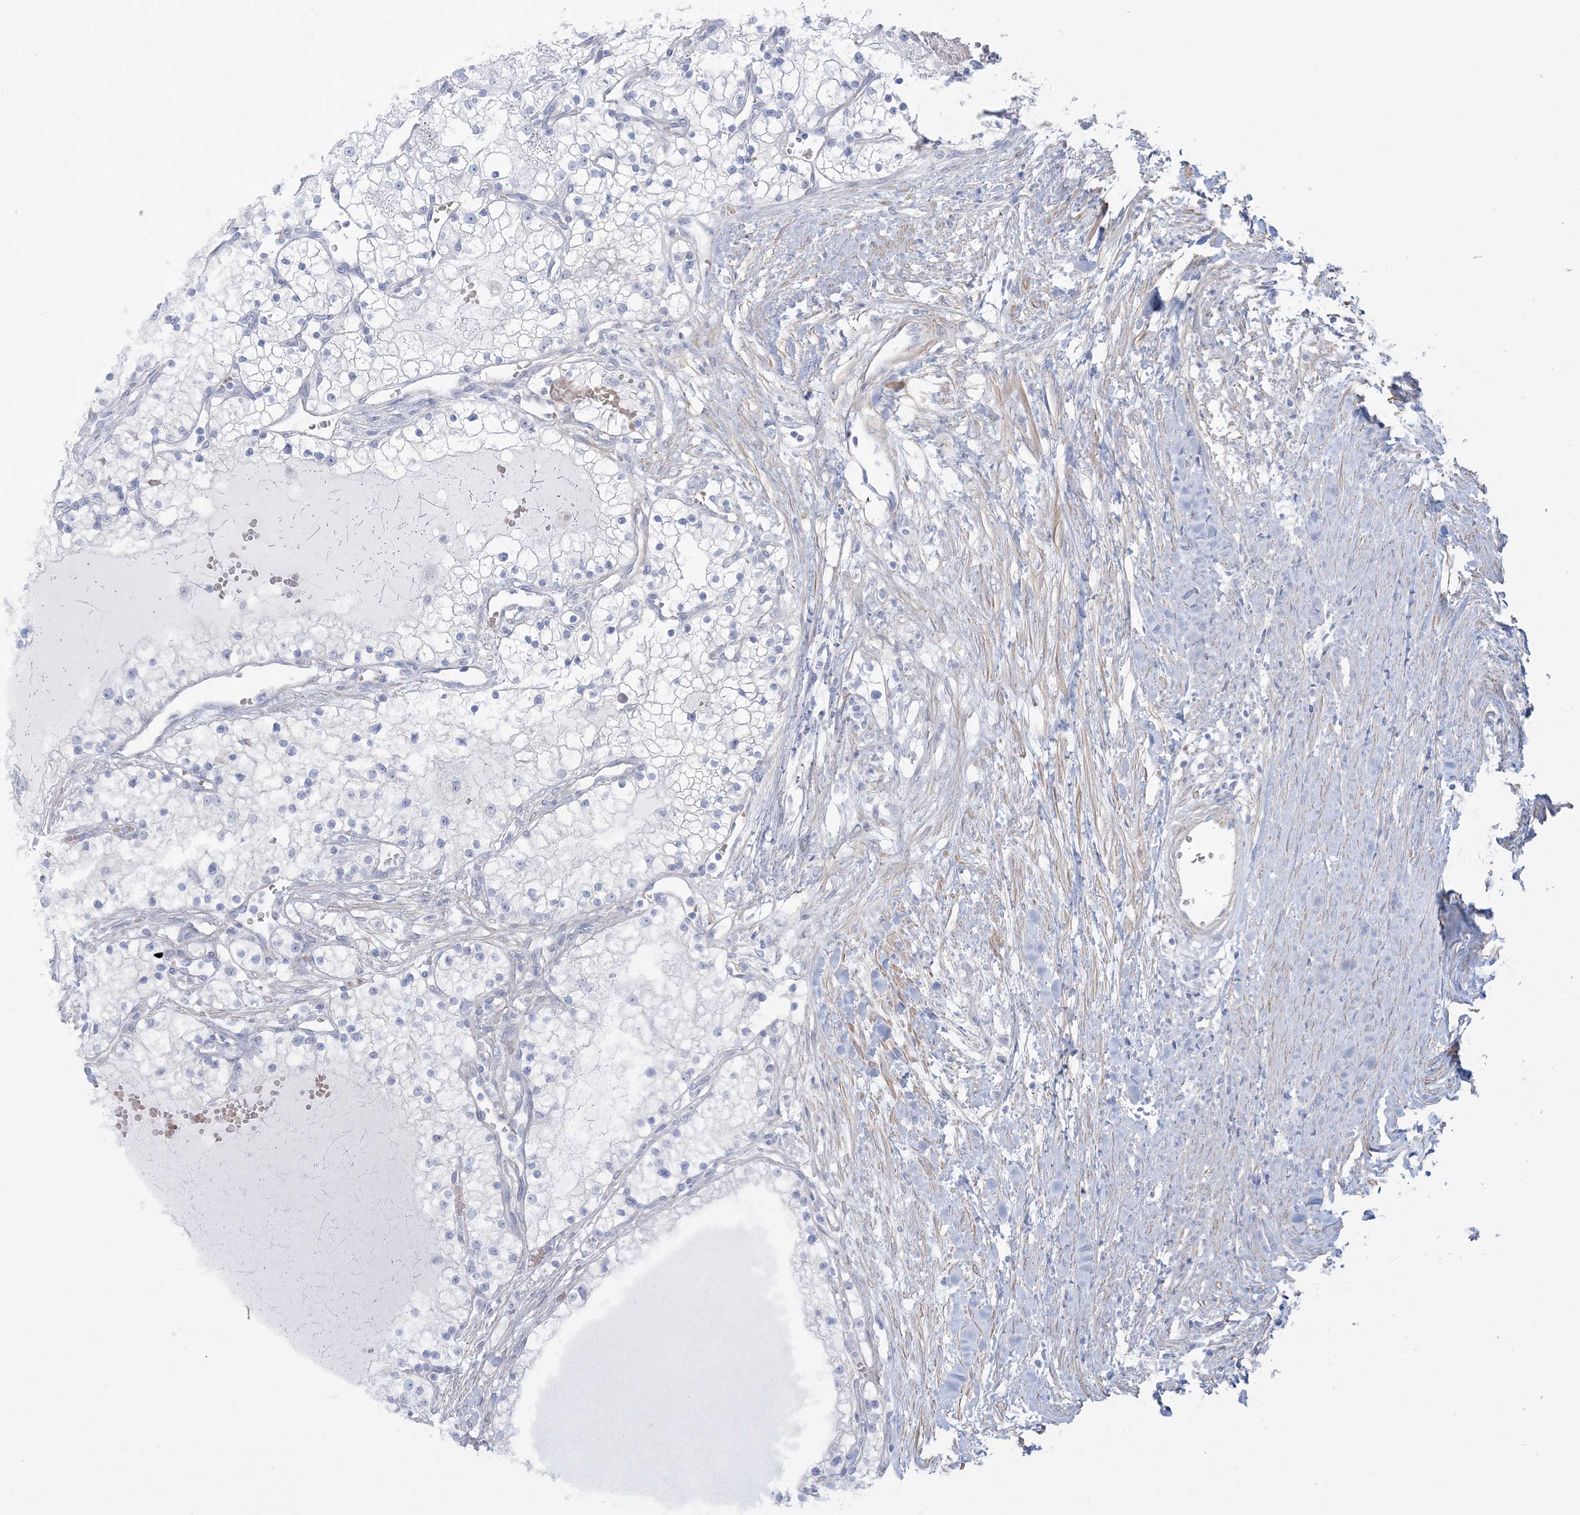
{"staining": {"intensity": "negative", "quantity": "none", "location": "none"}, "tissue": "renal cancer", "cell_type": "Tumor cells", "image_type": "cancer", "snomed": [{"axis": "morphology", "description": "Normal tissue, NOS"}, {"axis": "morphology", "description": "Adenocarcinoma, NOS"}, {"axis": "topography", "description": "Kidney"}], "caption": "Tumor cells show no significant staining in renal cancer.", "gene": "AGXT", "patient": {"sex": "male", "age": 68}}